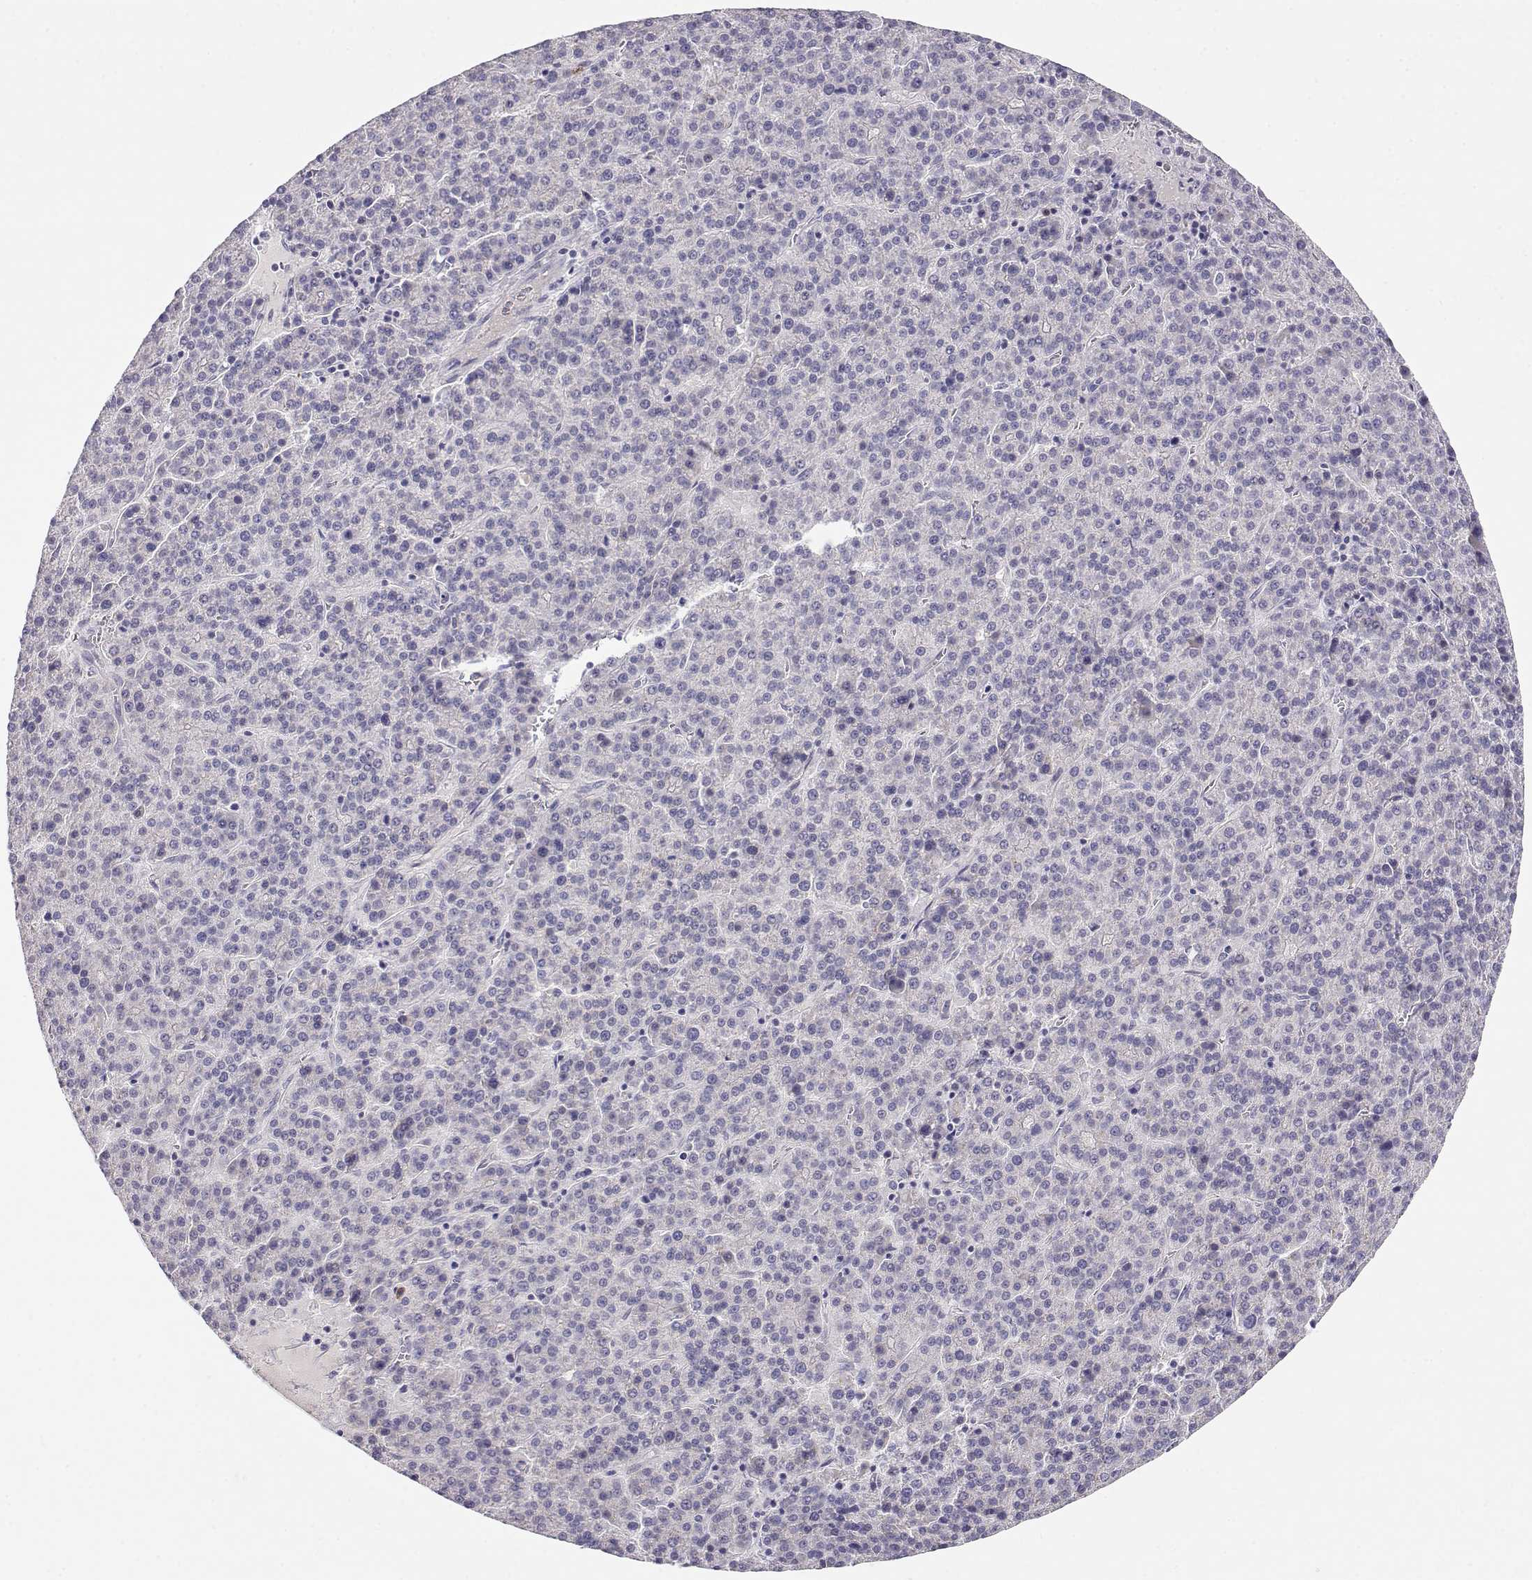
{"staining": {"intensity": "negative", "quantity": "none", "location": "none"}, "tissue": "liver cancer", "cell_type": "Tumor cells", "image_type": "cancer", "snomed": [{"axis": "morphology", "description": "Carcinoma, Hepatocellular, NOS"}, {"axis": "topography", "description": "Liver"}], "caption": "Liver hepatocellular carcinoma stained for a protein using immunohistochemistry demonstrates no expression tumor cells.", "gene": "CDHR1", "patient": {"sex": "female", "age": 58}}